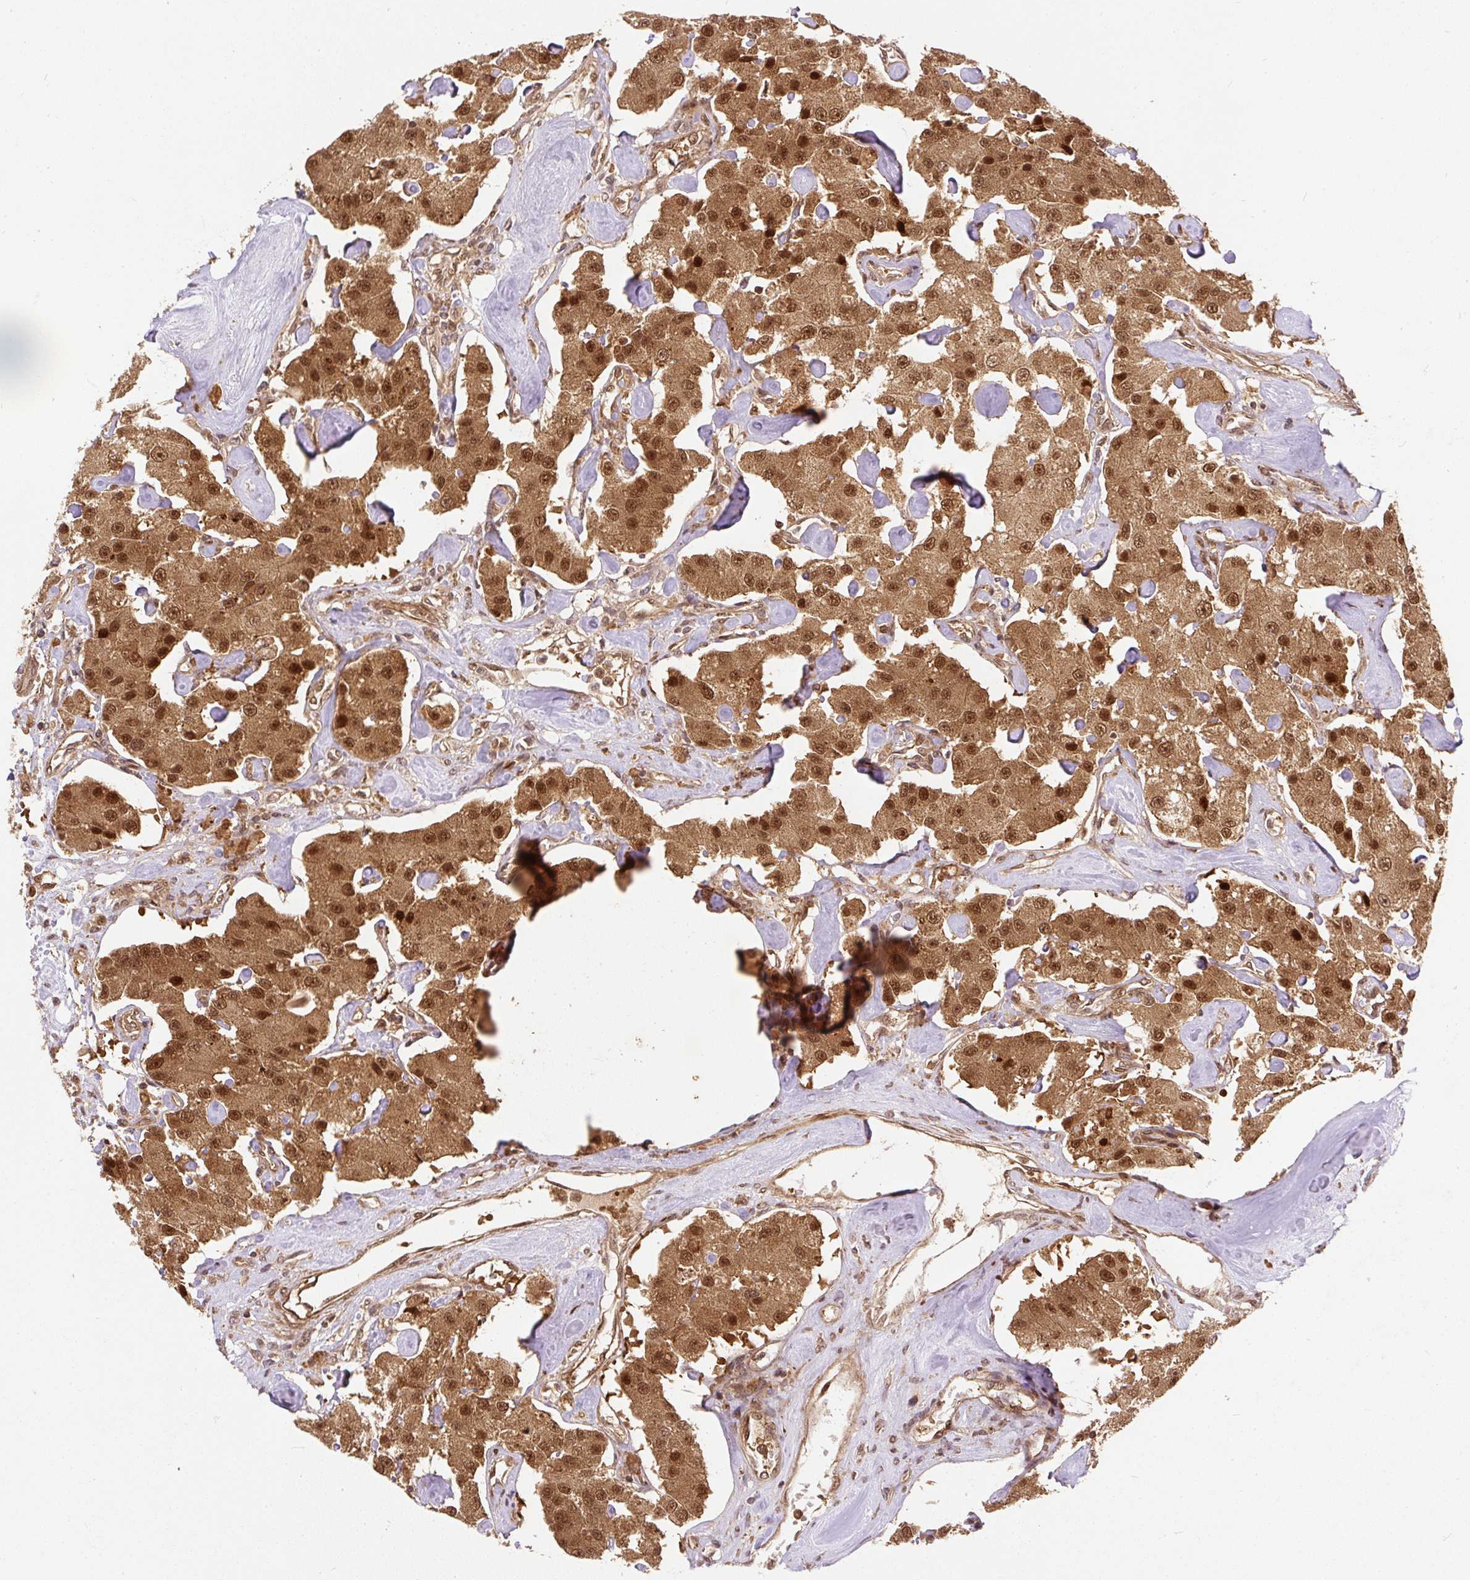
{"staining": {"intensity": "strong", "quantity": ">75%", "location": "cytoplasmic/membranous,nuclear"}, "tissue": "carcinoid", "cell_type": "Tumor cells", "image_type": "cancer", "snomed": [{"axis": "morphology", "description": "Carcinoid, malignant, NOS"}, {"axis": "topography", "description": "Pancreas"}], "caption": "Strong cytoplasmic/membranous and nuclear positivity for a protein is seen in approximately >75% of tumor cells of carcinoid using immunohistochemistry (IHC).", "gene": "PSMD1", "patient": {"sex": "male", "age": 41}}